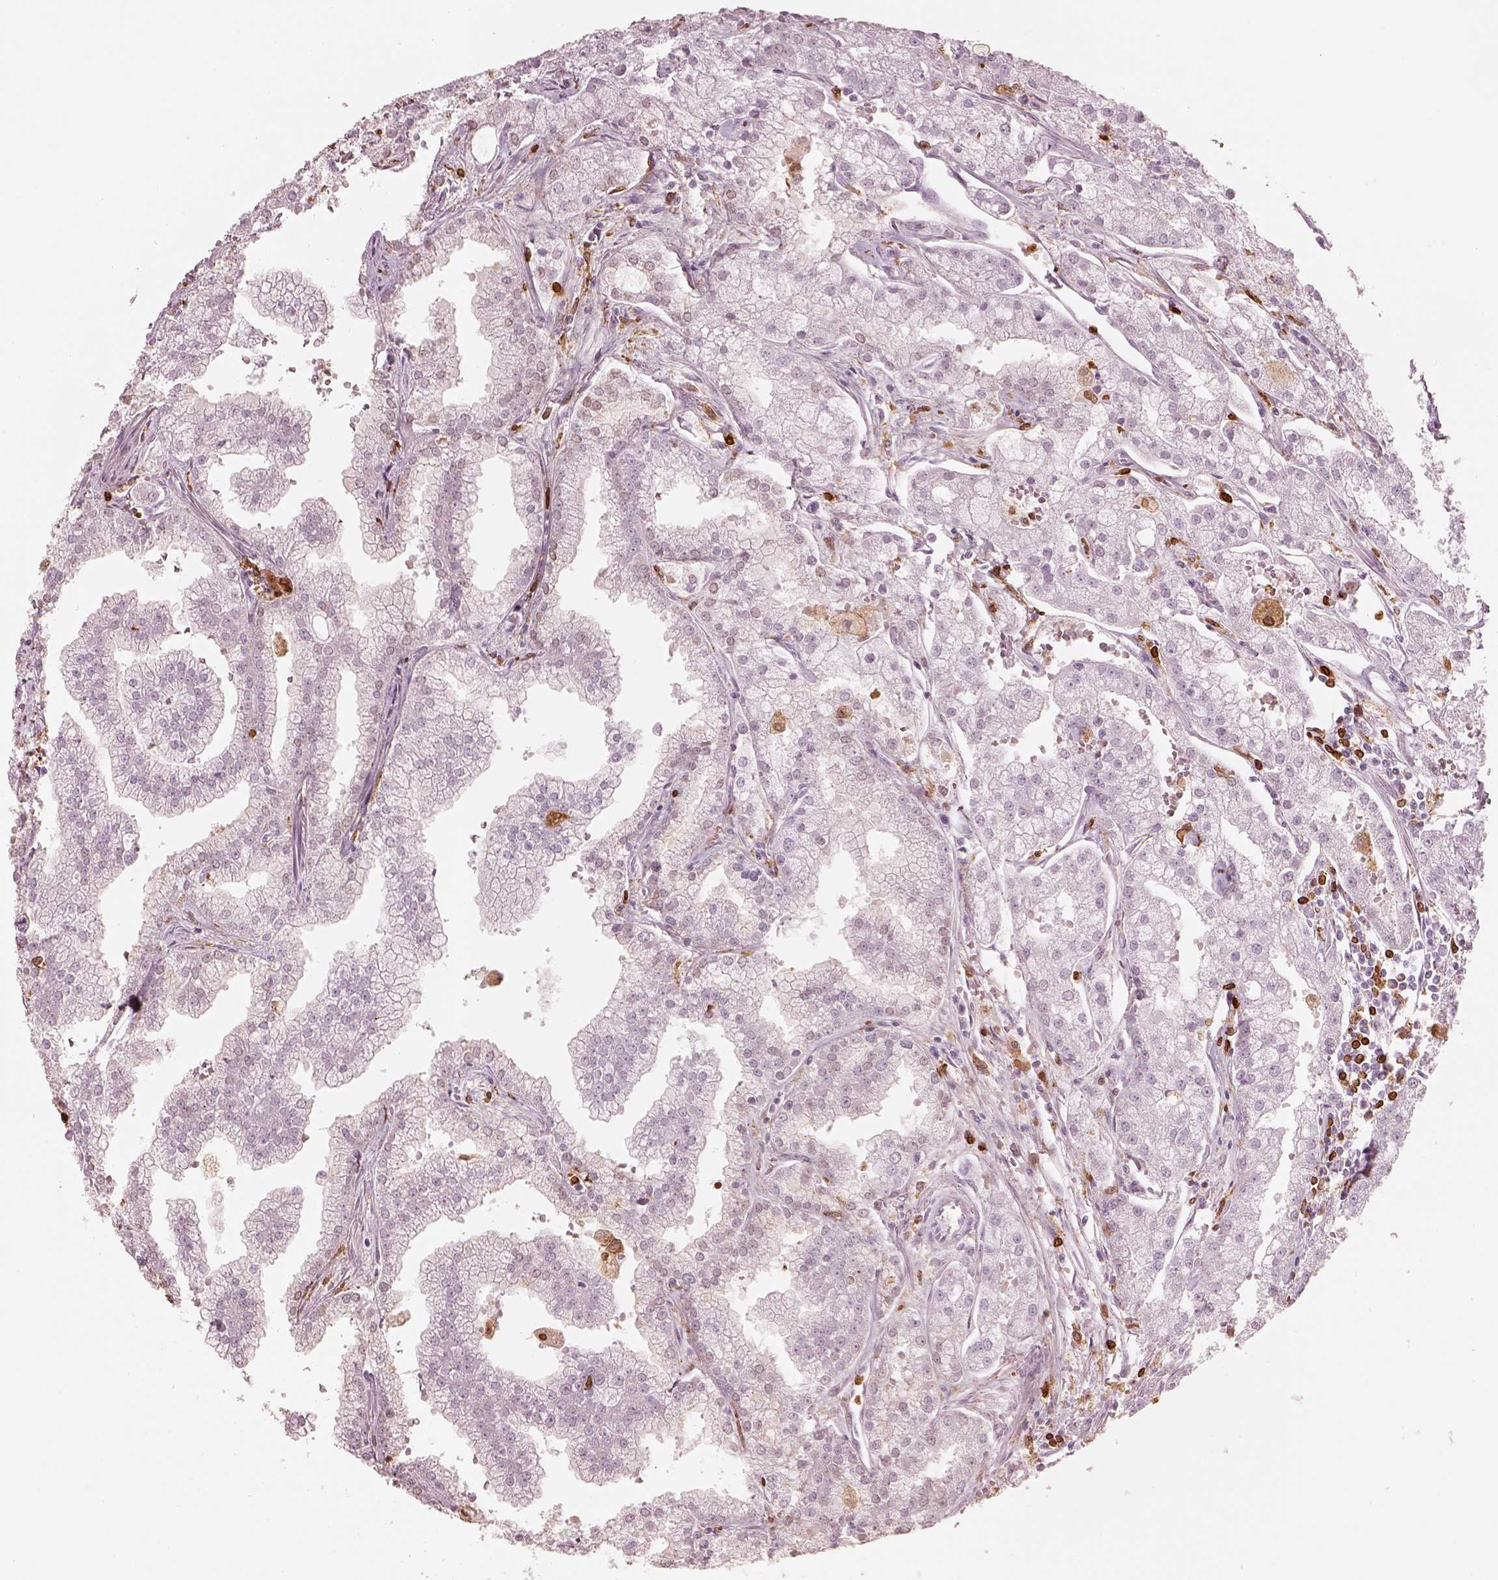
{"staining": {"intensity": "negative", "quantity": "none", "location": "none"}, "tissue": "prostate cancer", "cell_type": "Tumor cells", "image_type": "cancer", "snomed": [{"axis": "morphology", "description": "Adenocarcinoma, NOS"}, {"axis": "topography", "description": "Prostate"}], "caption": "Tumor cells show no significant expression in prostate cancer (adenocarcinoma).", "gene": "ALOX5", "patient": {"sex": "male", "age": 70}}